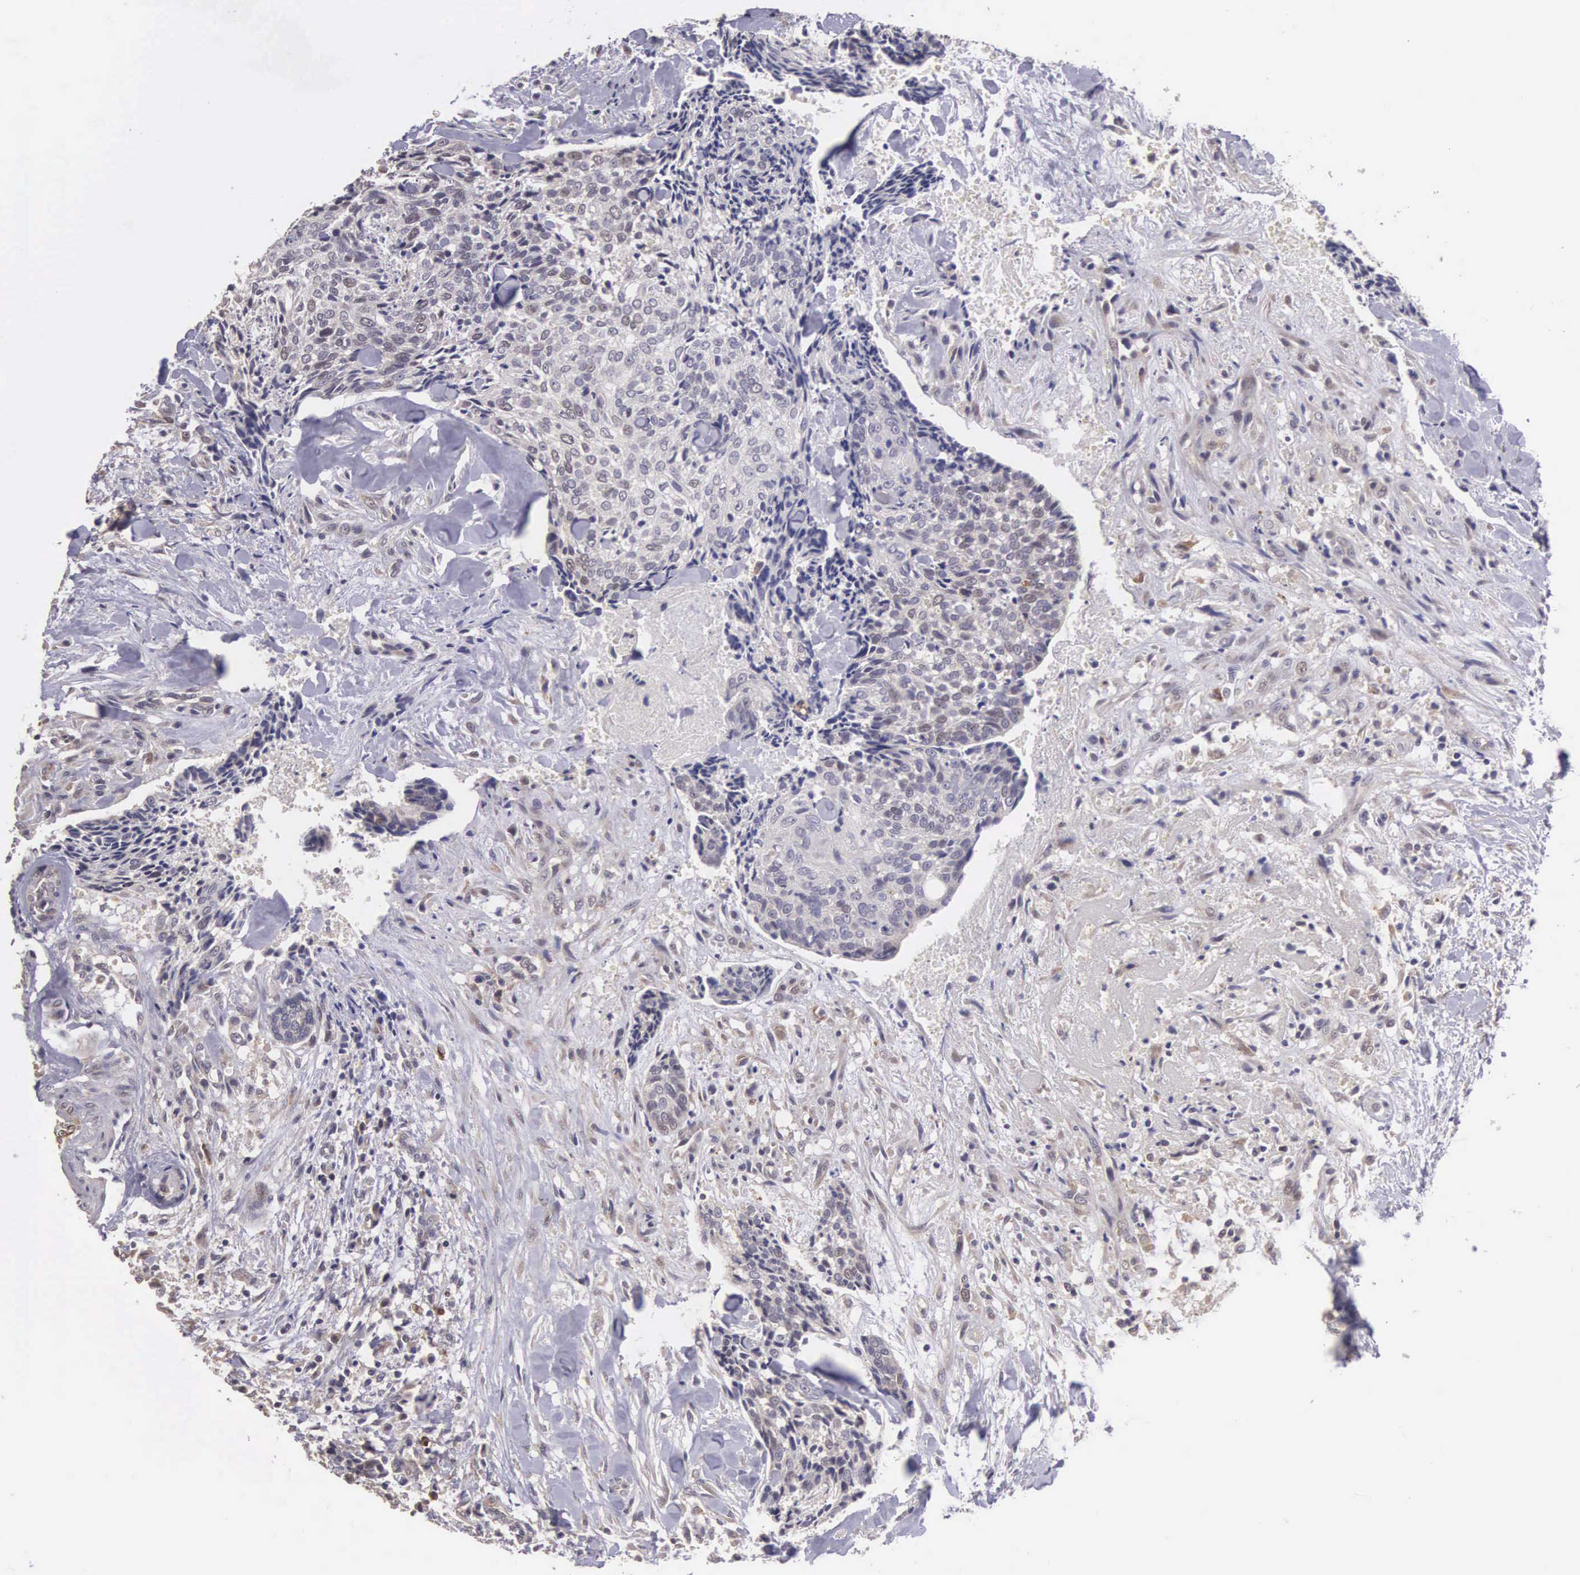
{"staining": {"intensity": "weak", "quantity": "25%-75%", "location": "cytoplasmic/membranous,nuclear"}, "tissue": "head and neck cancer", "cell_type": "Tumor cells", "image_type": "cancer", "snomed": [{"axis": "morphology", "description": "Squamous cell carcinoma, NOS"}, {"axis": "topography", "description": "Salivary gland"}, {"axis": "topography", "description": "Head-Neck"}], "caption": "IHC of head and neck squamous cell carcinoma shows low levels of weak cytoplasmic/membranous and nuclear positivity in approximately 25%-75% of tumor cells.", "gene": "CDC45", "patient": {"sex": "male", "age": 70}}